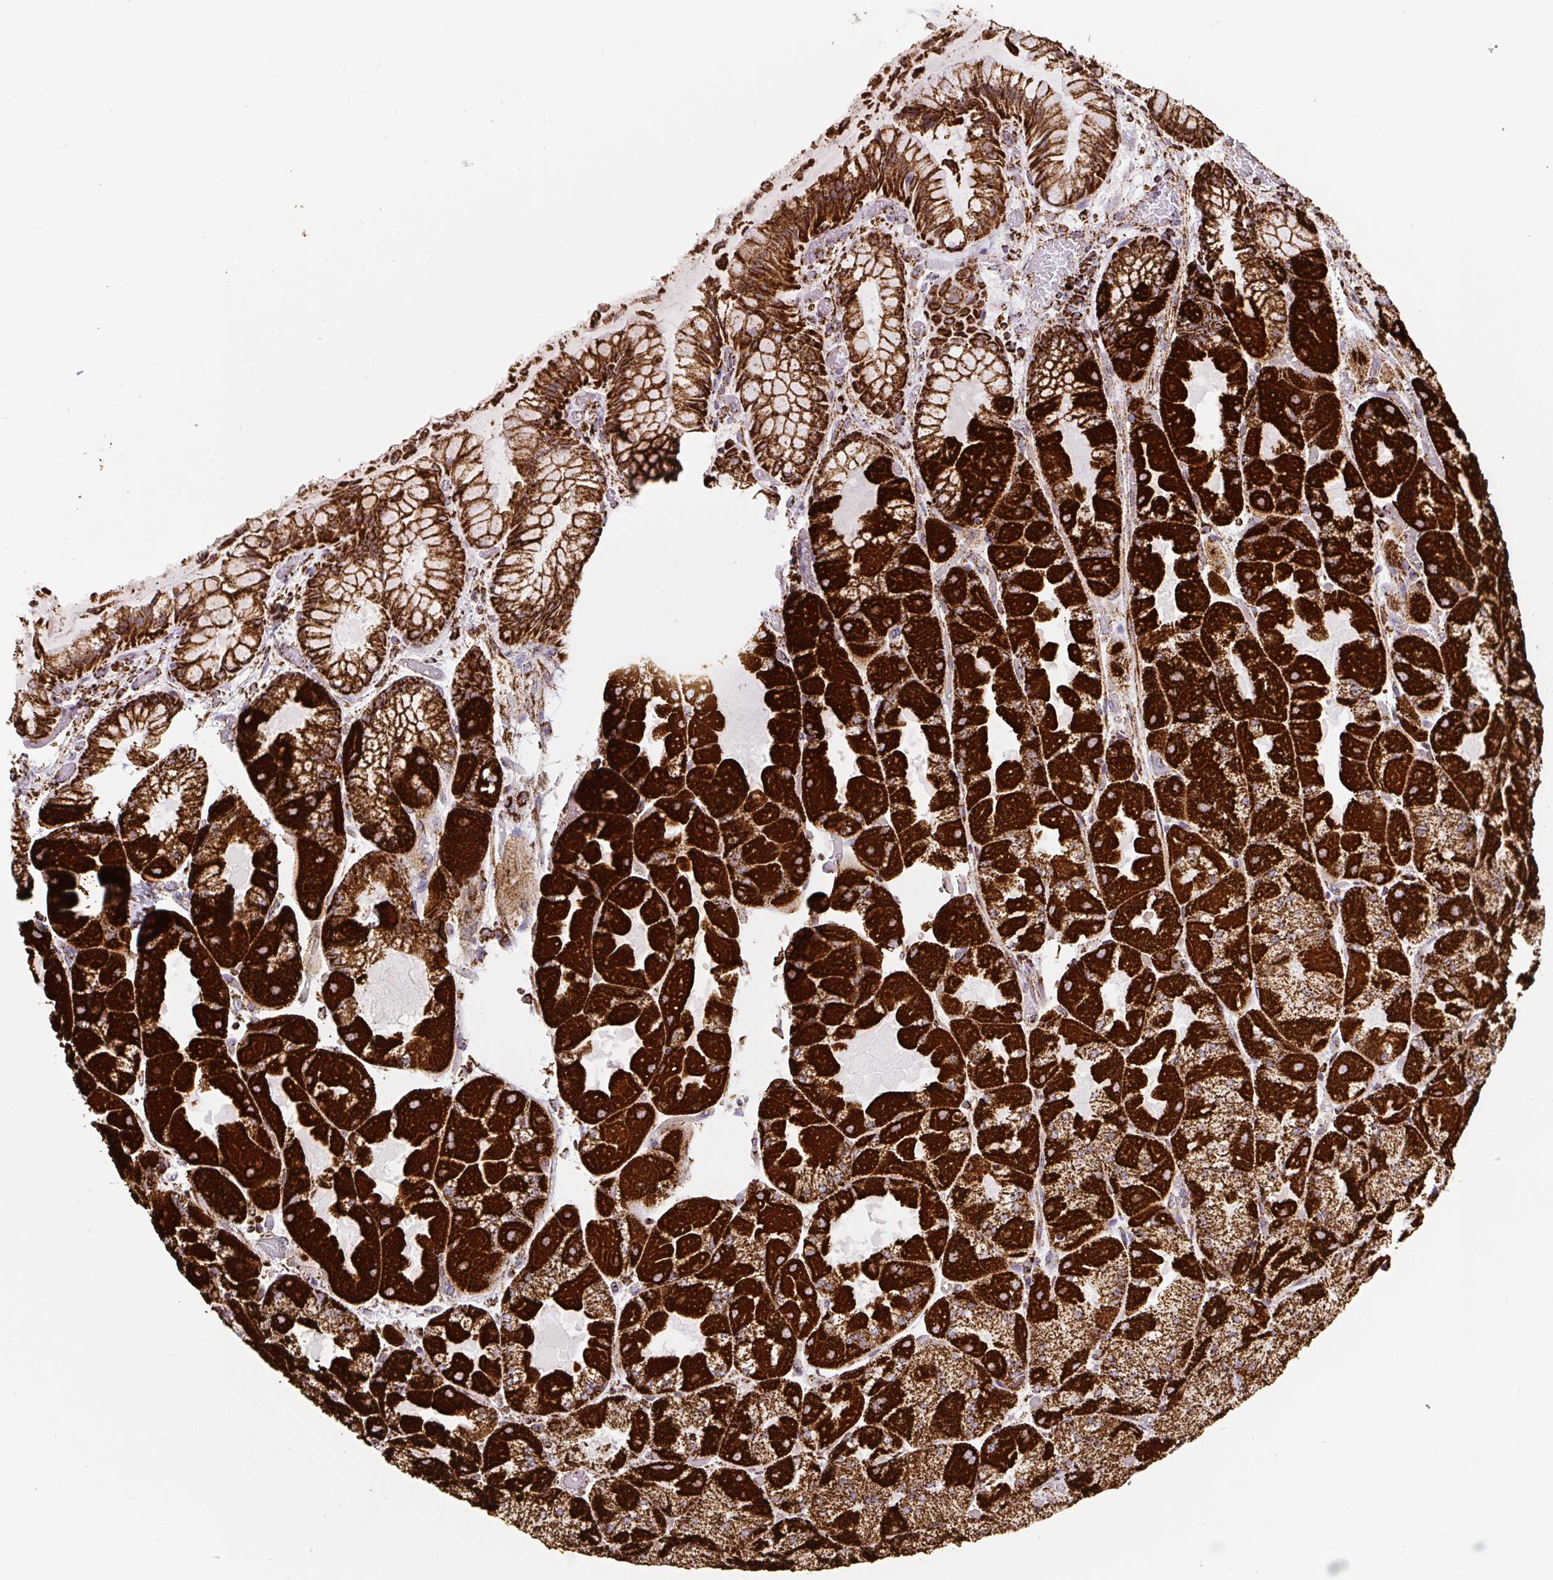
{"staining": {"intensity": "strong", "quantity": ">75%", "location": "cytoplasmic/membranous"}, "tissue": "stomach", "cell_type": "Glandular cells", "image_type": "normal", "snomed": [{"axis": "morphology", "description": "Normal tissue, NOS"}, {"axis": "topography", "description": "Stomach"}], "caption": "Protein positivity by immunohistochemistry (IHC) displays strong cytoplasmic/membranous expression in about >75% of glandular cells in benign stomach.", "gene": "ATP5F1A", "patient": {"sex": "female", "age": 61}}